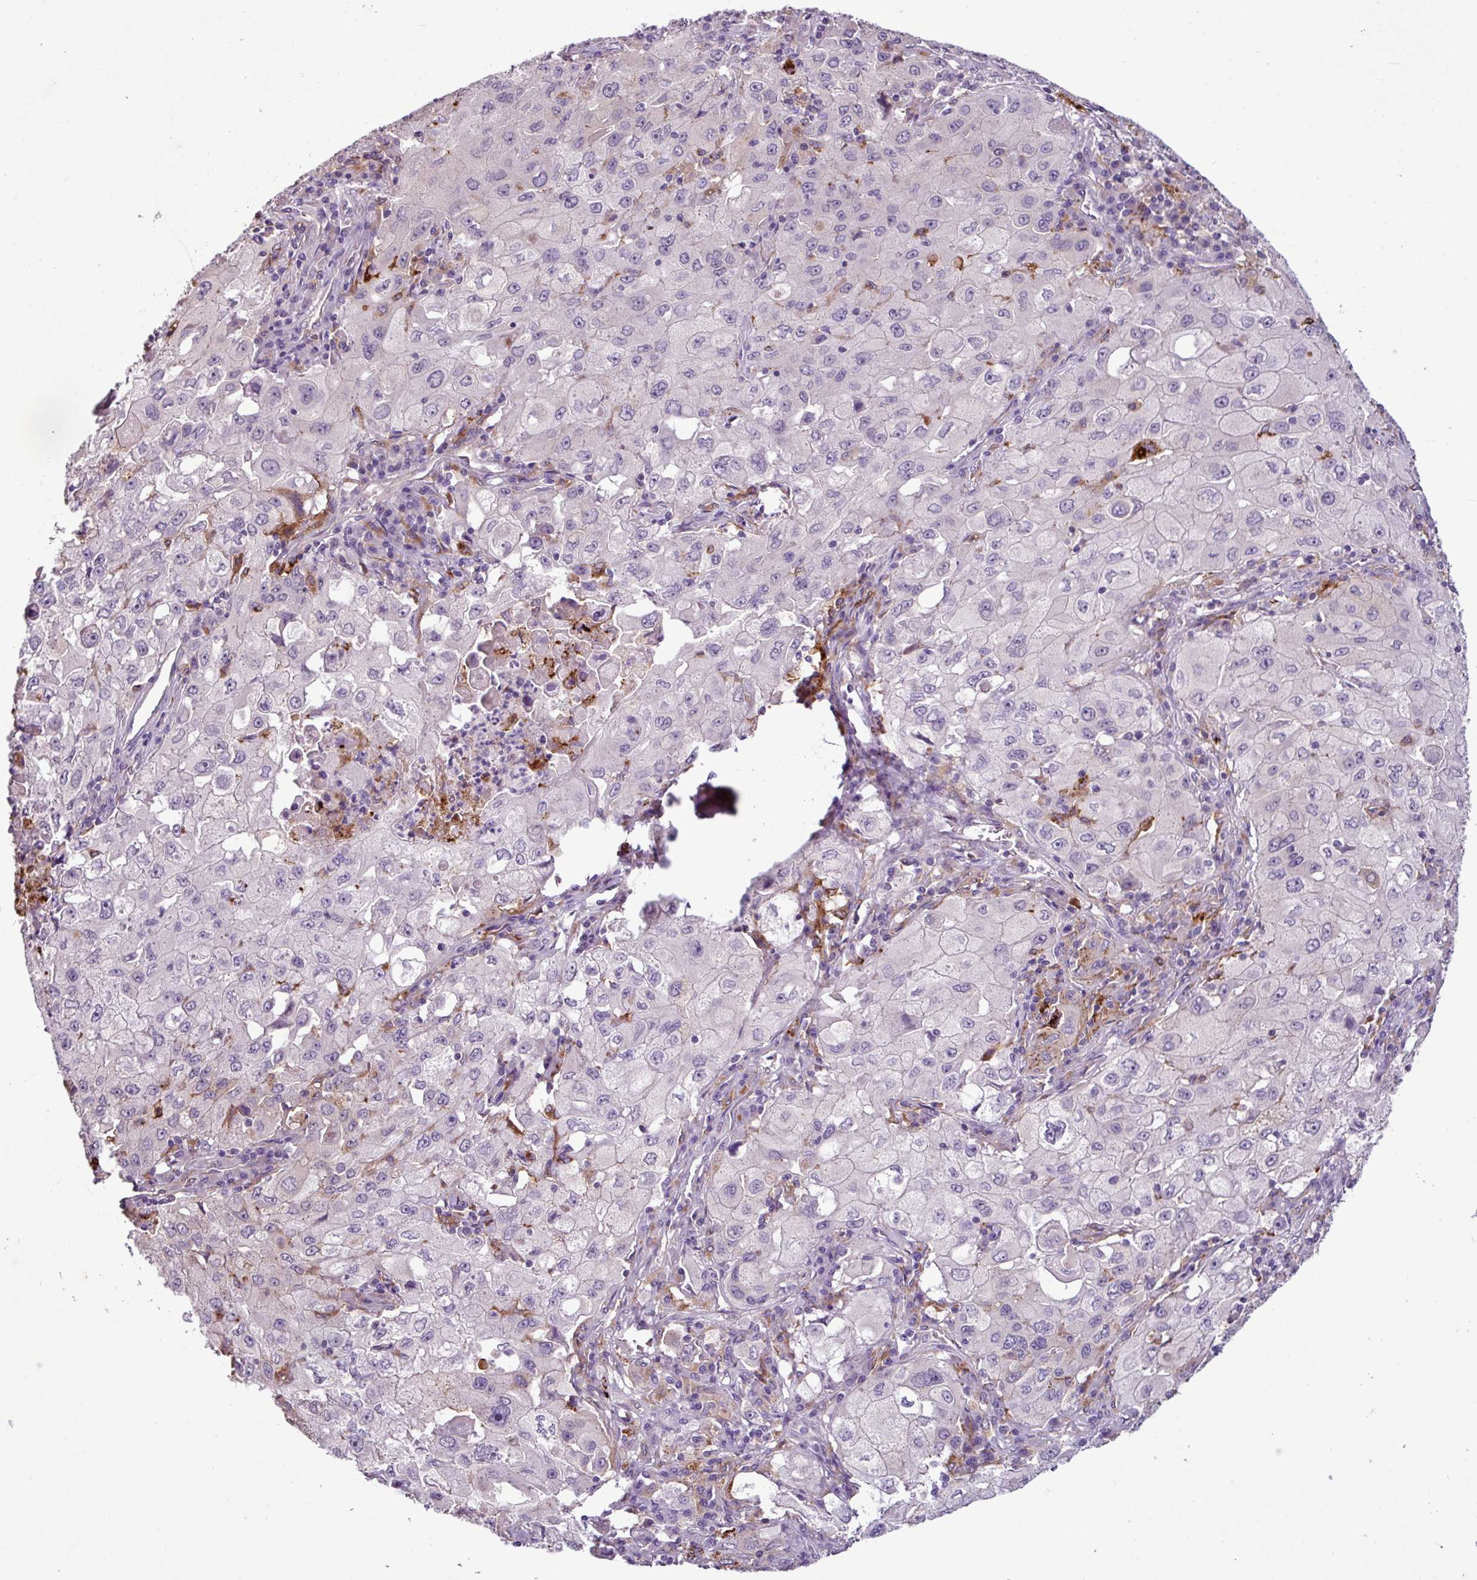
{"staining": {"intensity": "negative", "quantity": "none", "location": "none"}, "tissue": "lung cancer", "cell_type": "Tumor cells", "image_type": "cancer", "snomed": [{"axis": "morphology", "description": "Squamous cell carcinoma, NOS"}, {"axis": "topography", "description": "Lung"}], "caption": "A photomicrograph of human lung cancer is negative for staining in tumor cells.", "gene": "C9orf24", "patient": {"sex": "male", "age": 63}}